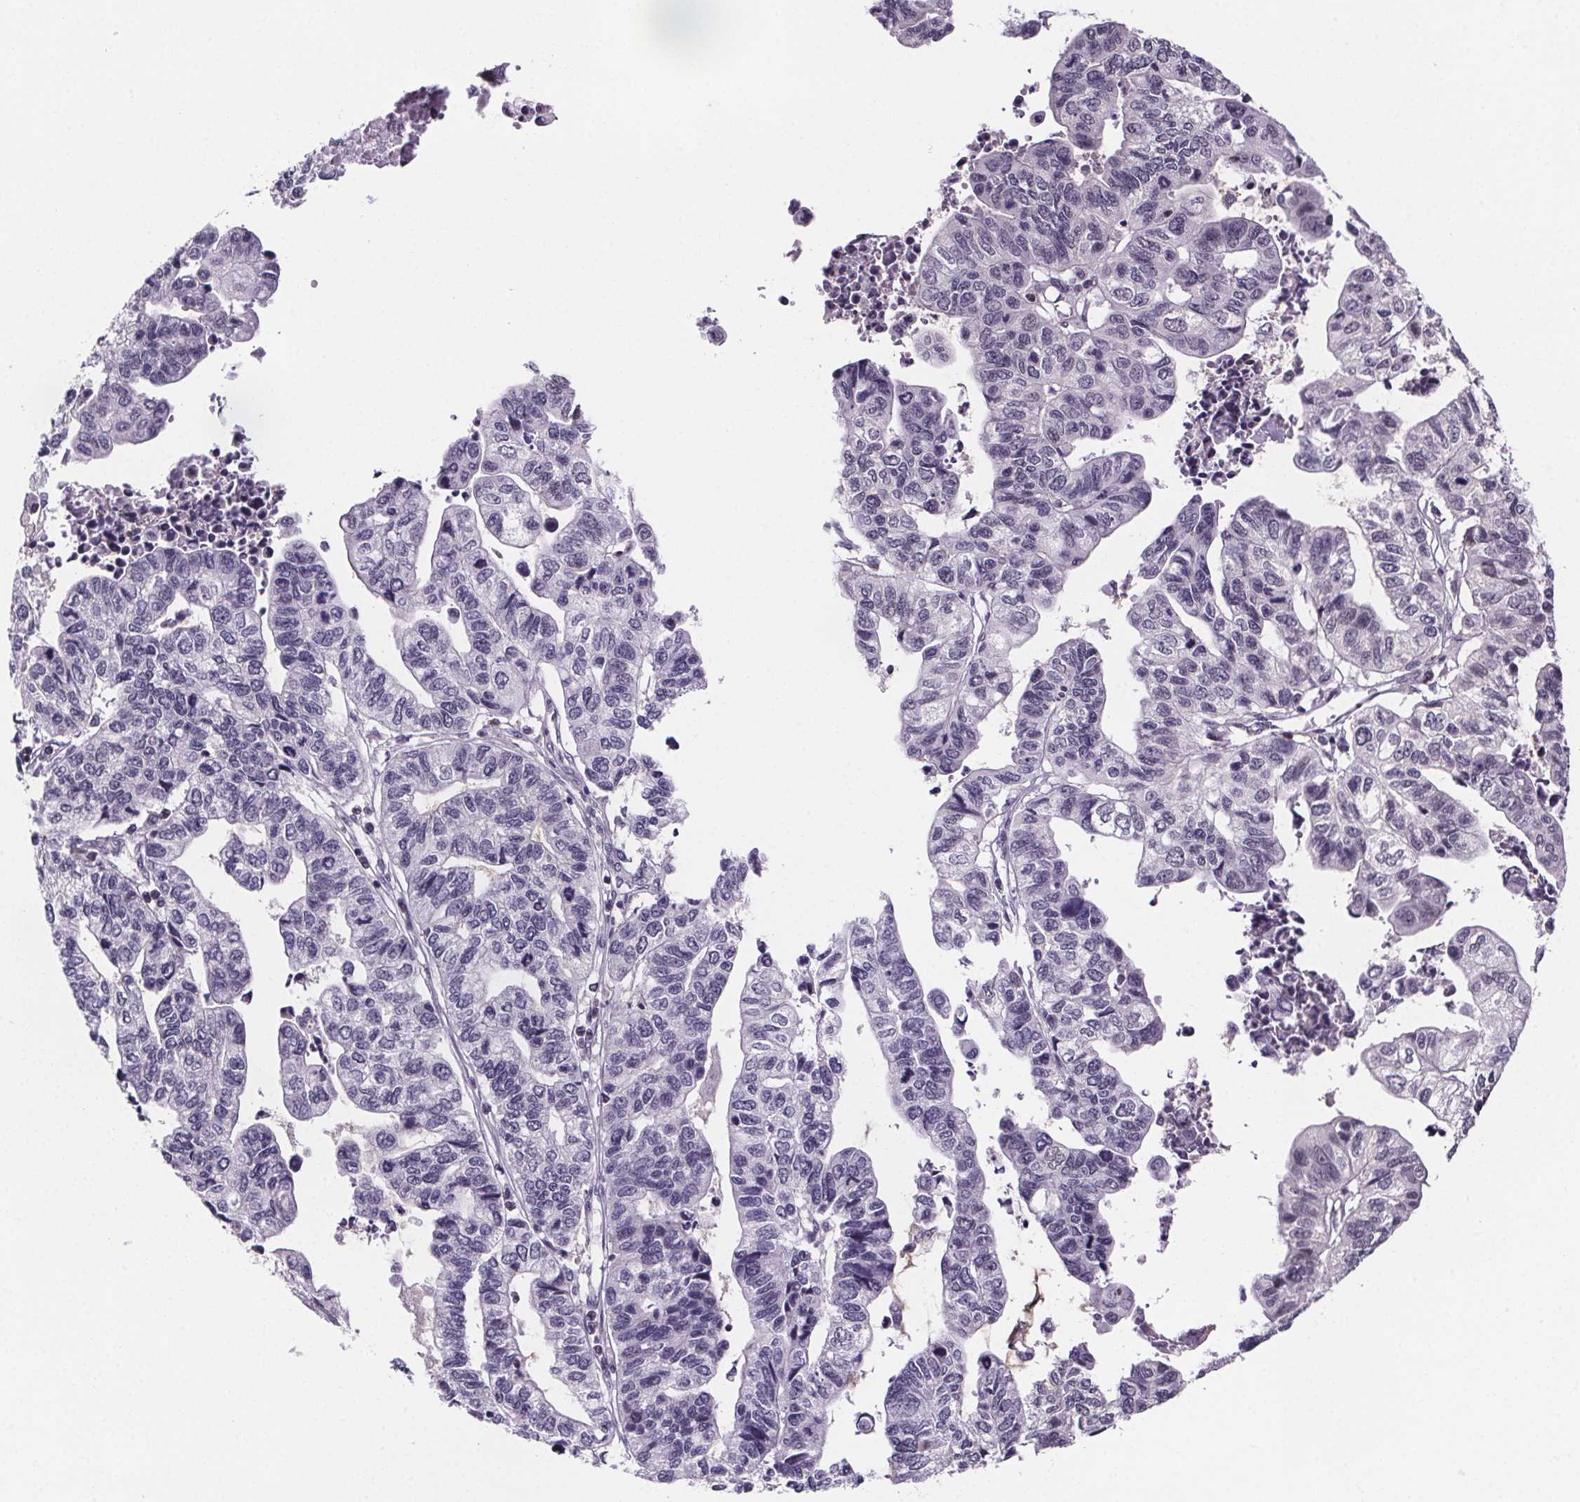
{"staining": {"intensity": "negative", "quantity": "none", "location": "none"}, "tissue": "stomach cancer", "cell_type": "Tumor cells", "image_type": "cancer", "snomed": [{"axis": "morphology", "description": "Adenocarcinoma, NOS"}, {"axis": "topography", "description": "Stomach, upper"}], "caption": "Tumor cells show no significant positivity in stomach adenocarcinoma.", "gene": "TTC12", "patient": {"sex": "female", "age": 67}}